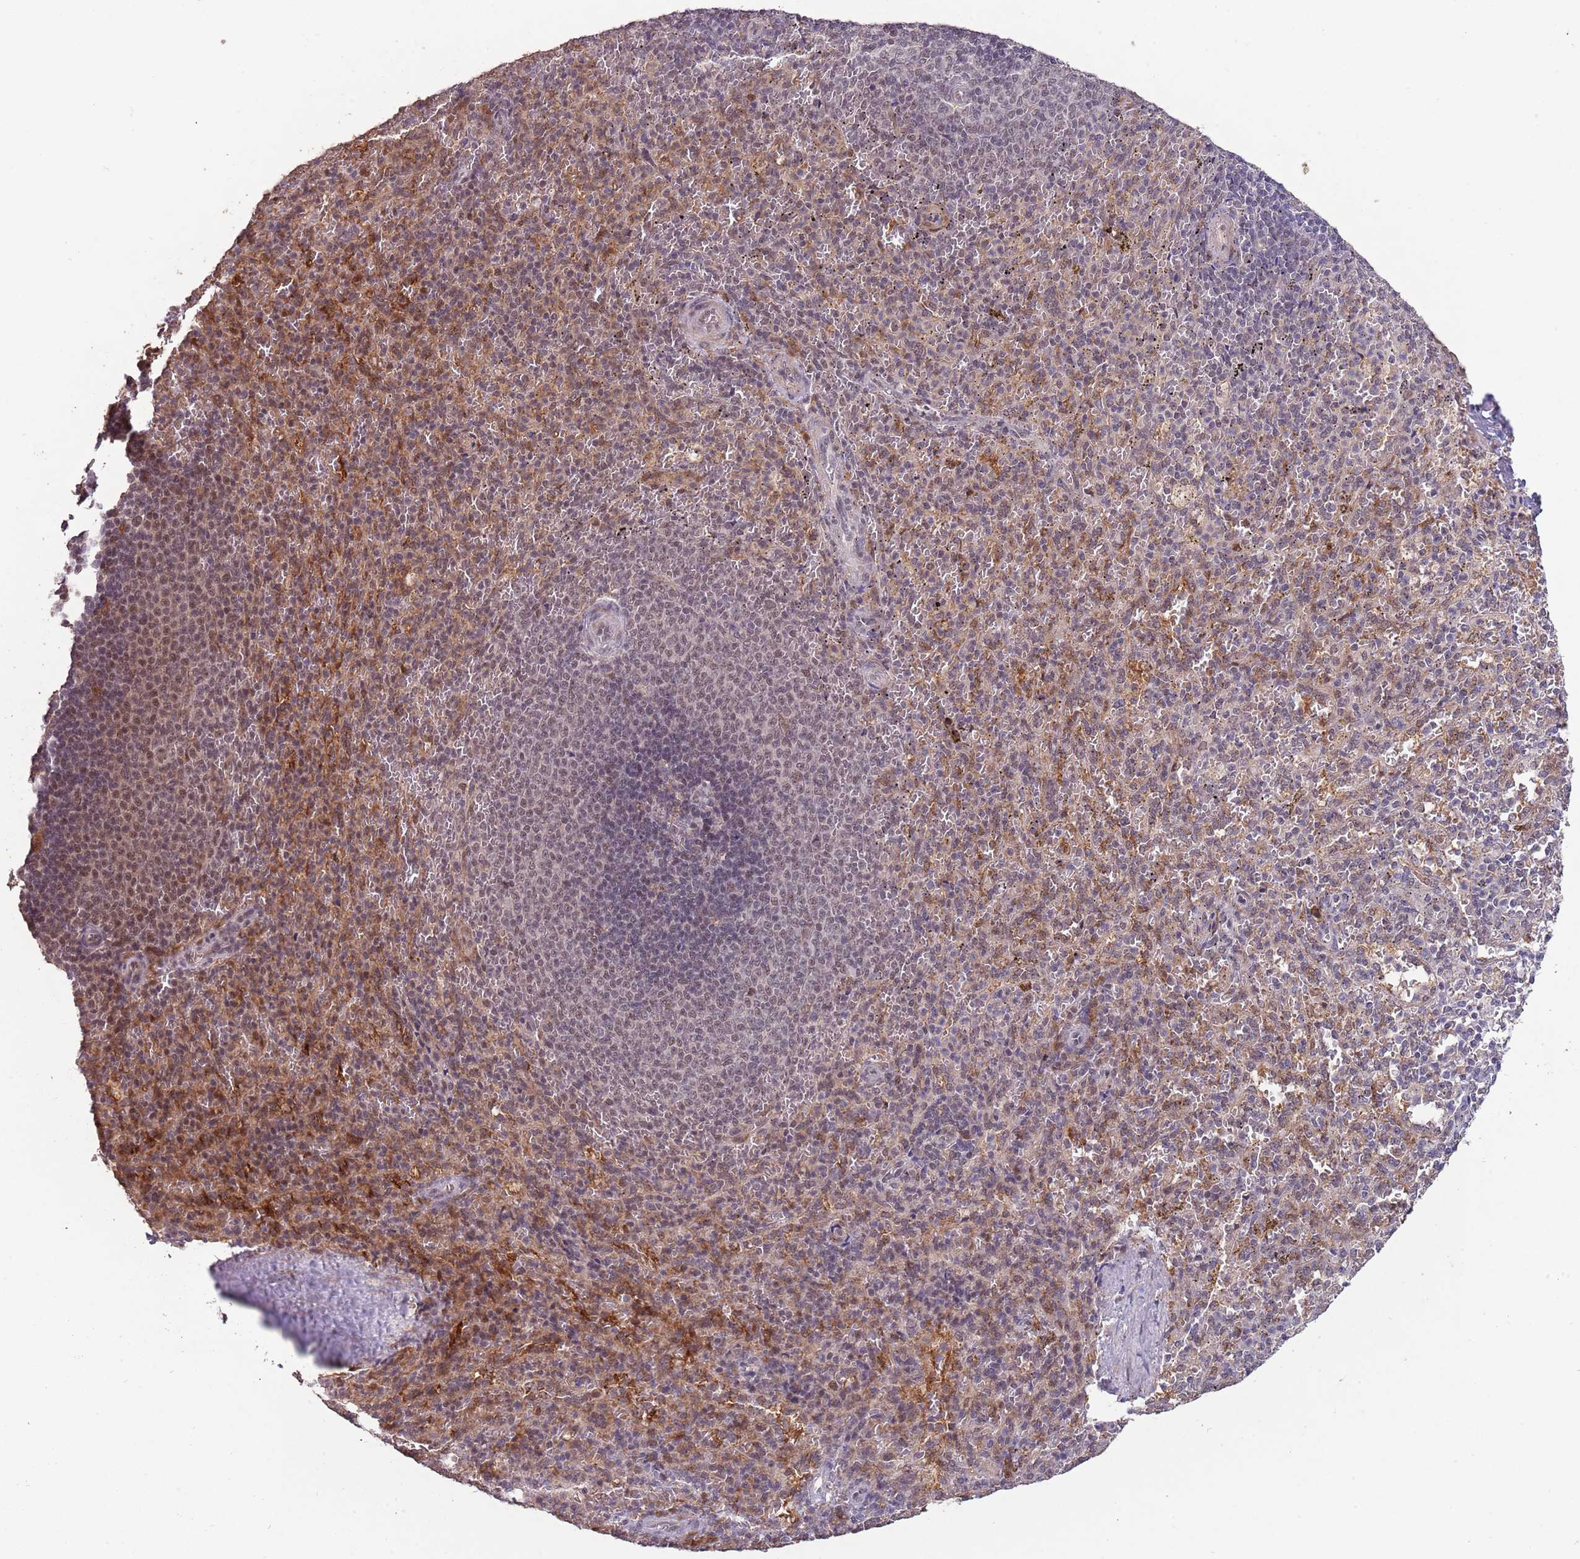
{"staining": {"intensity": "negative", "quantity": "none", "location": "none"}, "tissue": "spleen", "cell_type": "Cells in red pulp", "image_type": "normal", "snomed": [{"axis": "morphology", "description": "Normal tissue, NOS"}, {"axis": "topography", "description": "Spleen"}], "caption": "The immunohistochemistry (IHC) photomicrograph has no significant staining in cells in red pulp of spleen.", "gene": "ZNF639", "patient": {"sex": "female", "age": 21}}